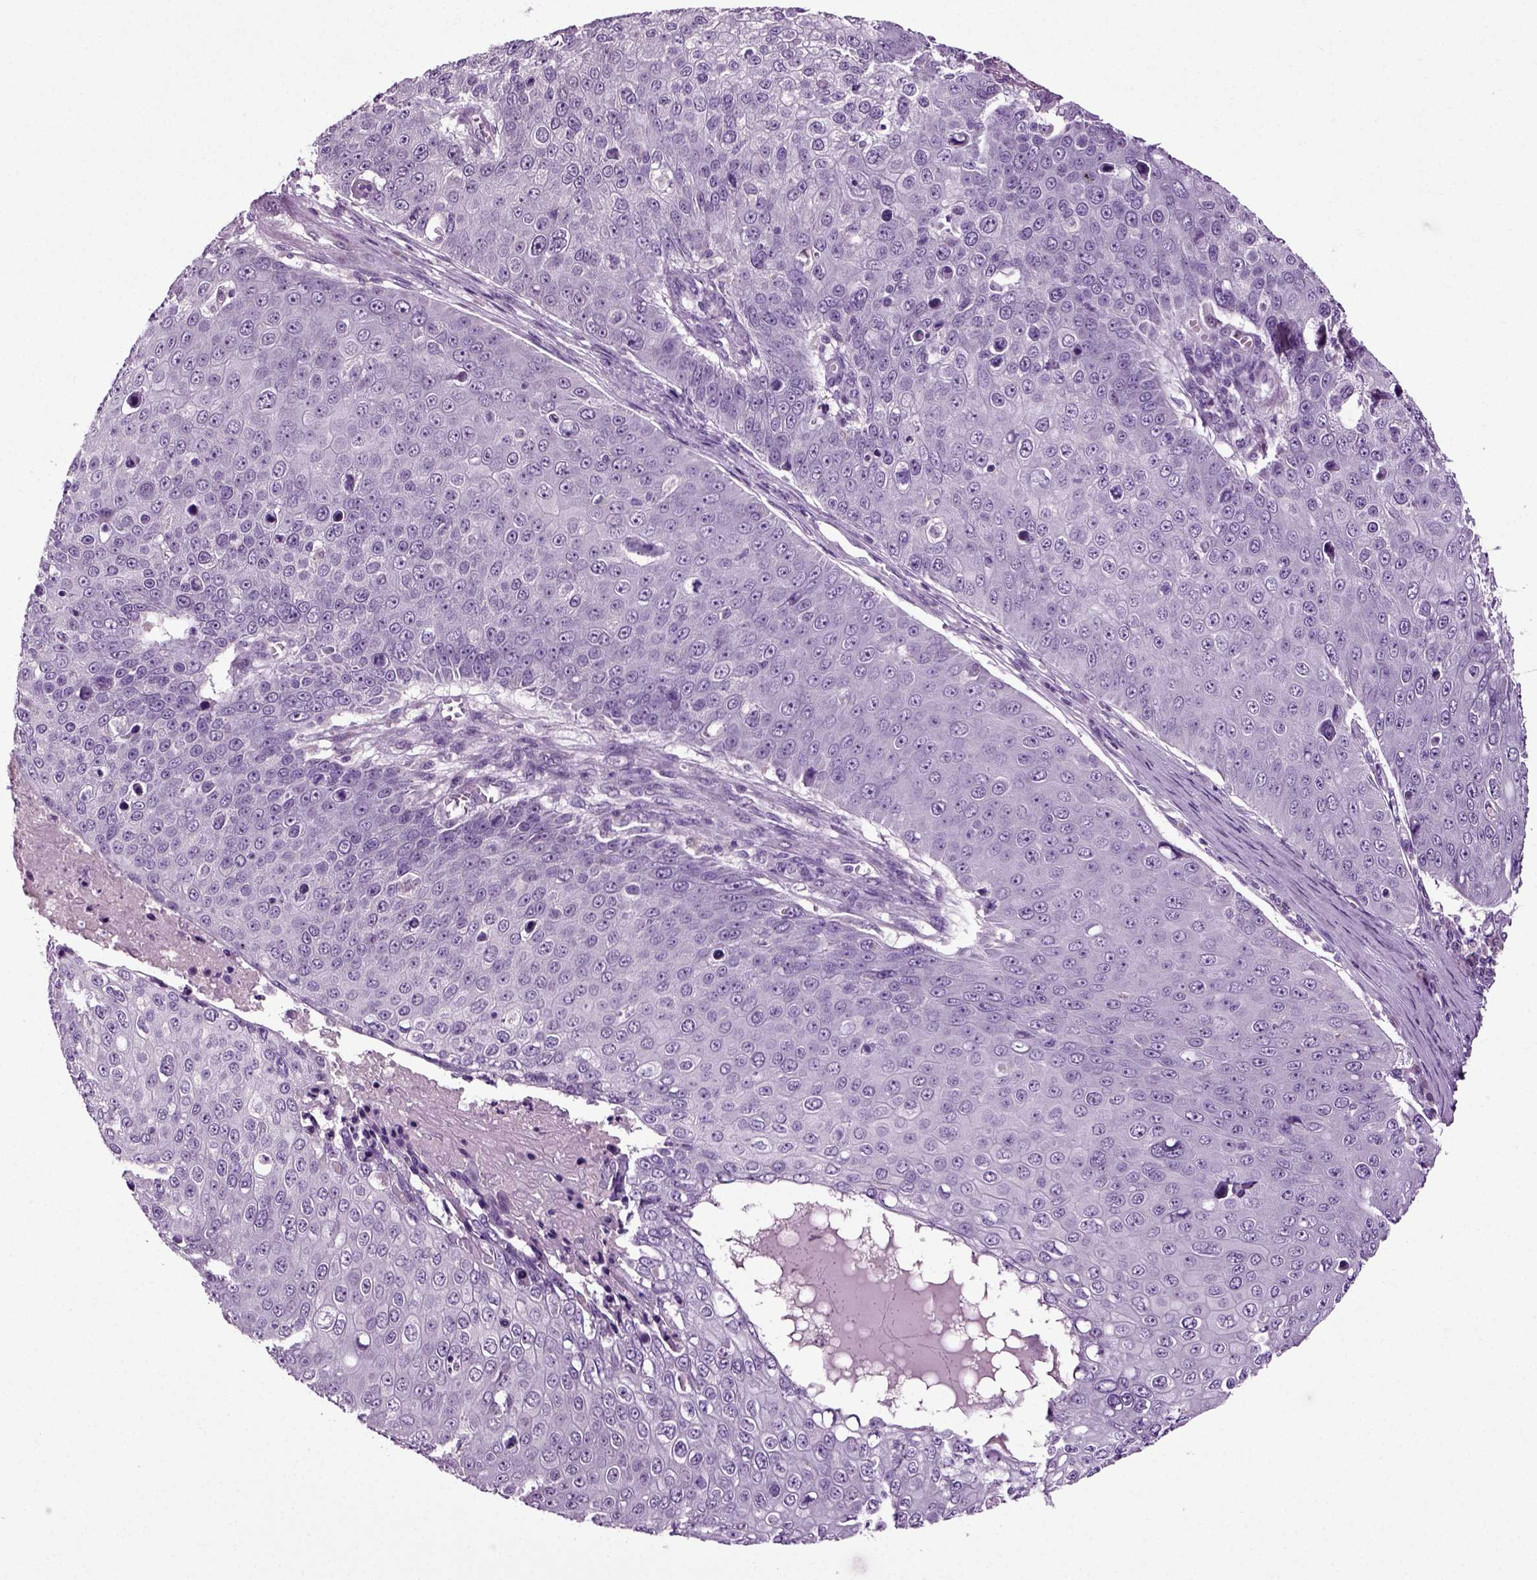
{"staining": {"intensity": "negative", "quantity": "none", "location": "none"}, "tissue": "skin cancer", "cell_type": "Tumor cells", "image_type": "cancer", "snomed": [{"axis": "morphology", "description": "Squamous cell carcinoma, NOS"}, {"axis": "topography", "description": "Skin"}], "caption": "A high-resolution photomicrograph shows immunohistochemistry staining of skin cancer, which shows no significant staining in tumor cells. (Brightfield microscopy of DAB immunohistochemistry (IHC) at high magnification).", "gene": "SPATA17", "patient": {"sex": "male", "age": 71}}